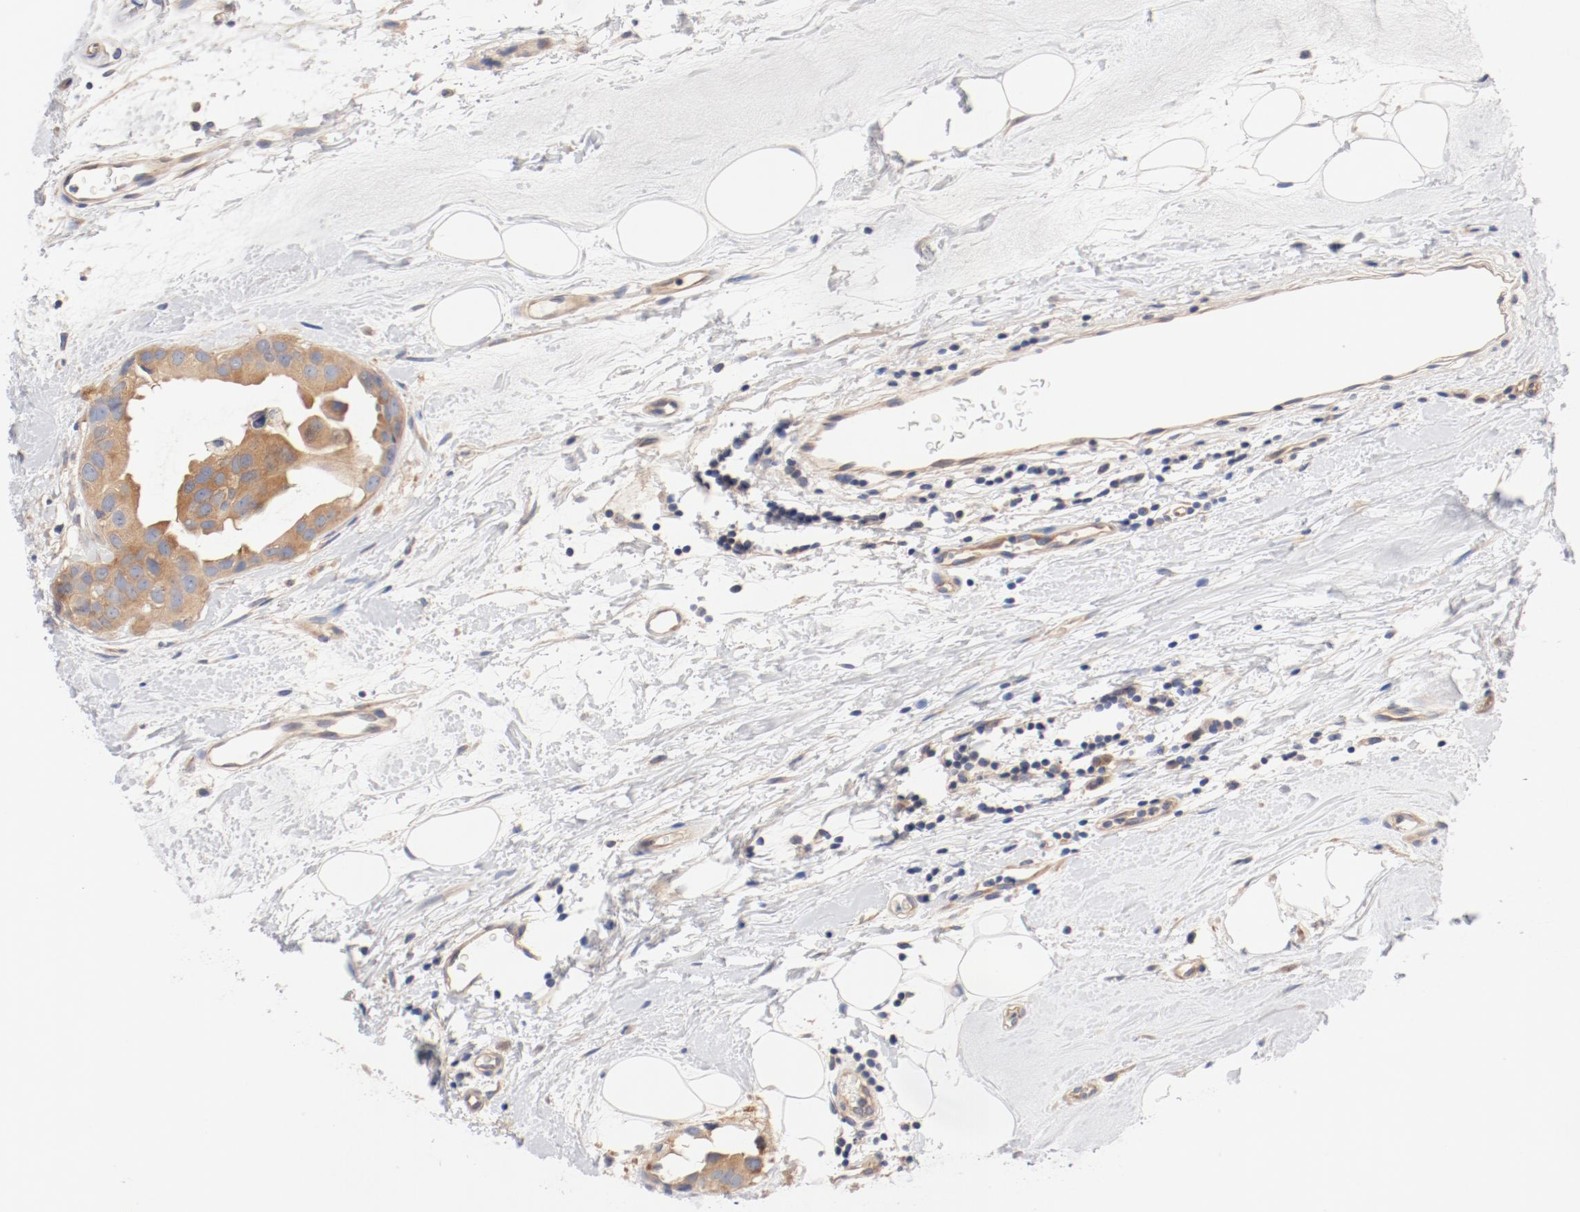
{"staining": {"intensity": "moderate", "quantity": ">75%", "location": "cytoplasmic/membranous"}, "tissue": "breast cancer", "cell_type": "Tumor cells", "image_type": "cancer", "snomed": [{"axis": "morphology", "description": "Duct carcinoma"}, {"axis": "topography", "description": "Breast"}], "caption": "Moderate cytoplasmic/membranous protein staining is seen in approximately >75% of tumor cells in breast cancer (invasive ductal carcinoma).", "gene": "DYNC1H1", "patient": {"sex": "female", "age": 40}}